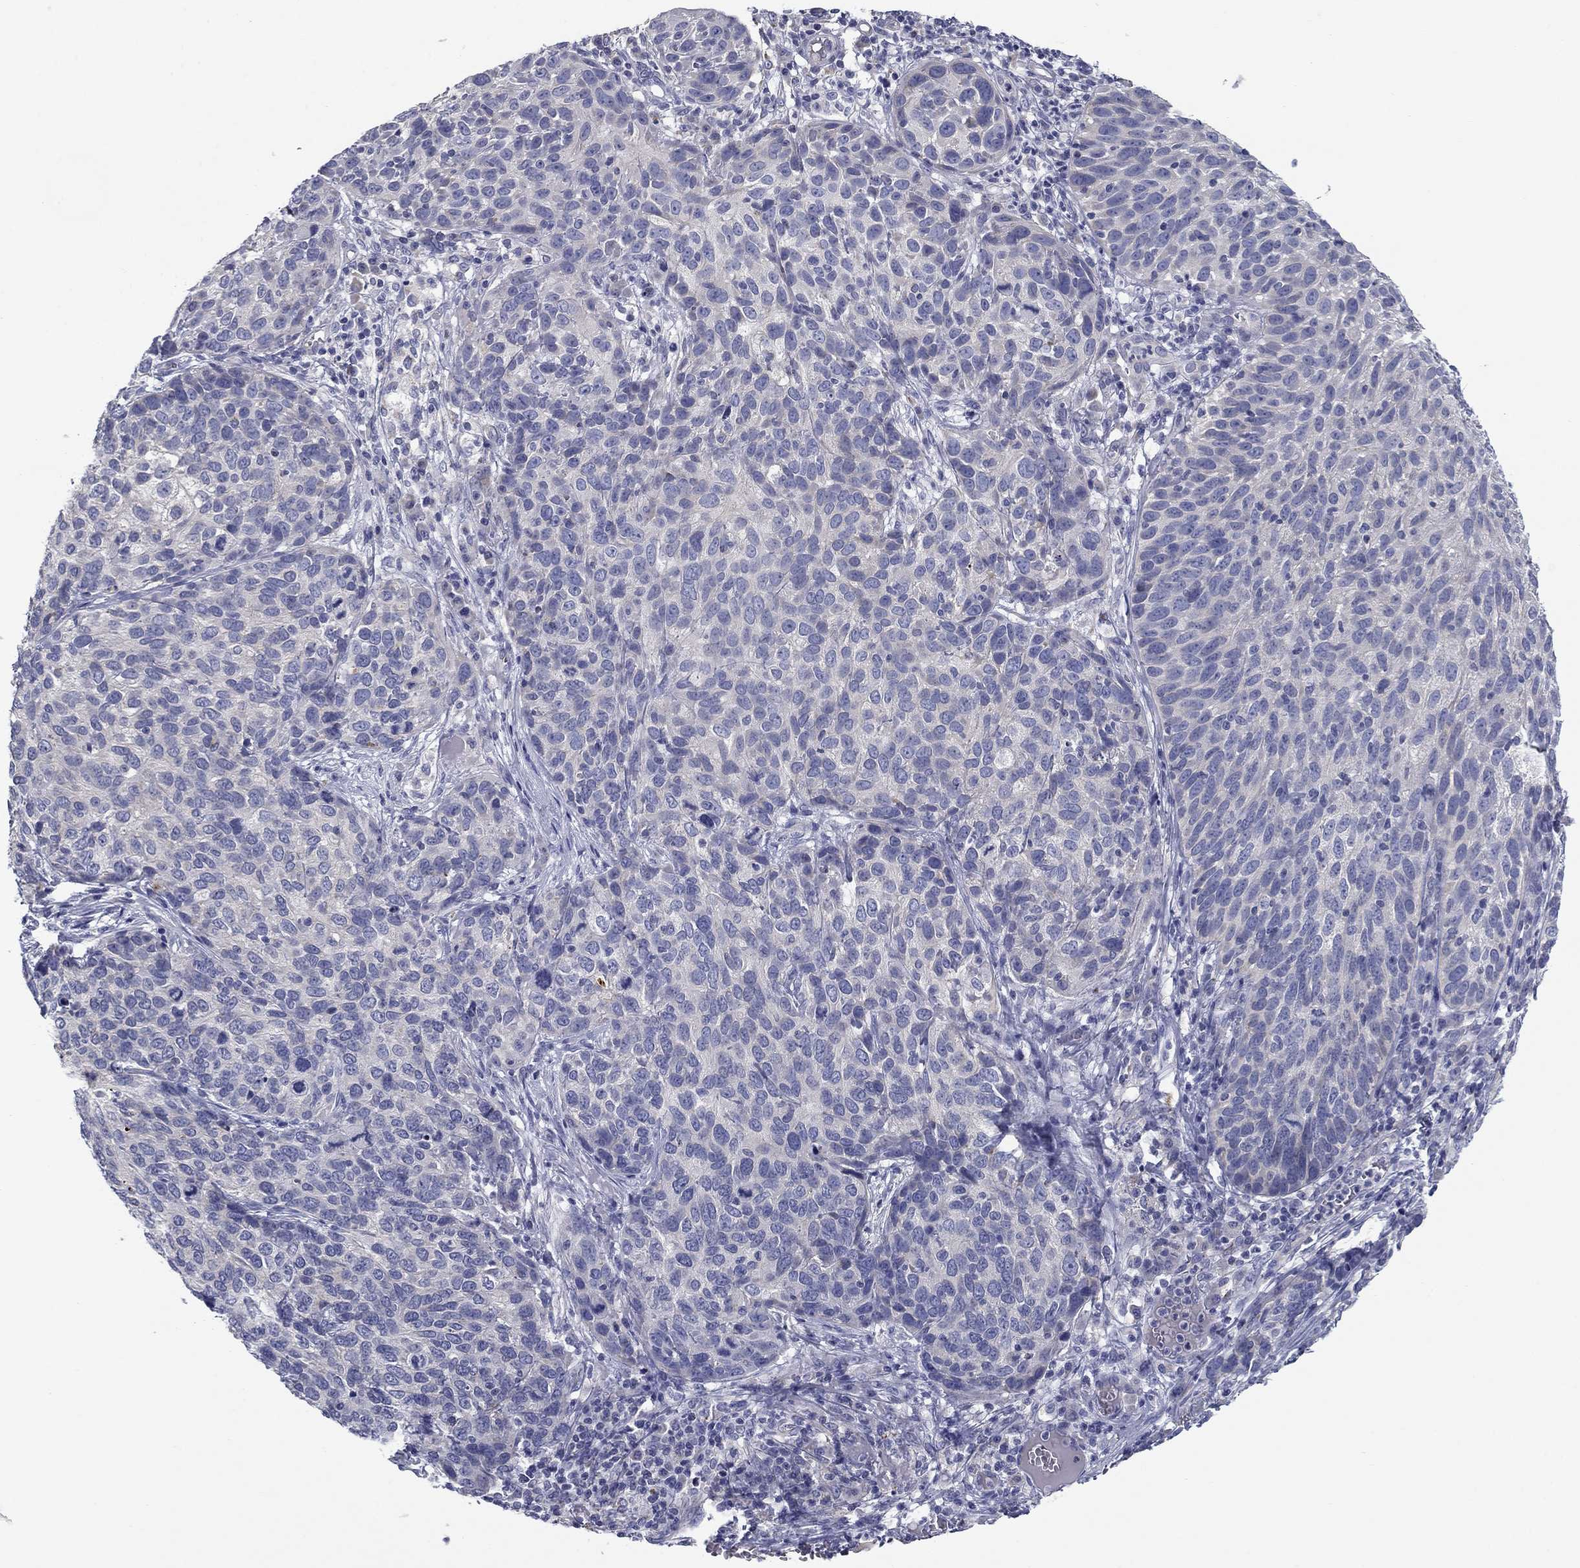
{"staining": {"intensity": "negative", "quantity": "none", "location": "none"}, "tissue": "skin cancer", "cell_type": "Tumor cells", "image_type": "cancer", "snomed": [{"axis": "morphology", "description": "Squamous cell carcinoma, NOS"}, {"axis": "topography", "description": "Skin"}], "caption": "This micrograph is of squamous cell carcinoma (skin) stained with immunohistochemistry (IHC) to label a protein in brown with the nuclei are counter-stained blue. There is no positivity in tumor cells.", "gene": "SPATA7", "patient": {"sex": "male", "age": 92}}